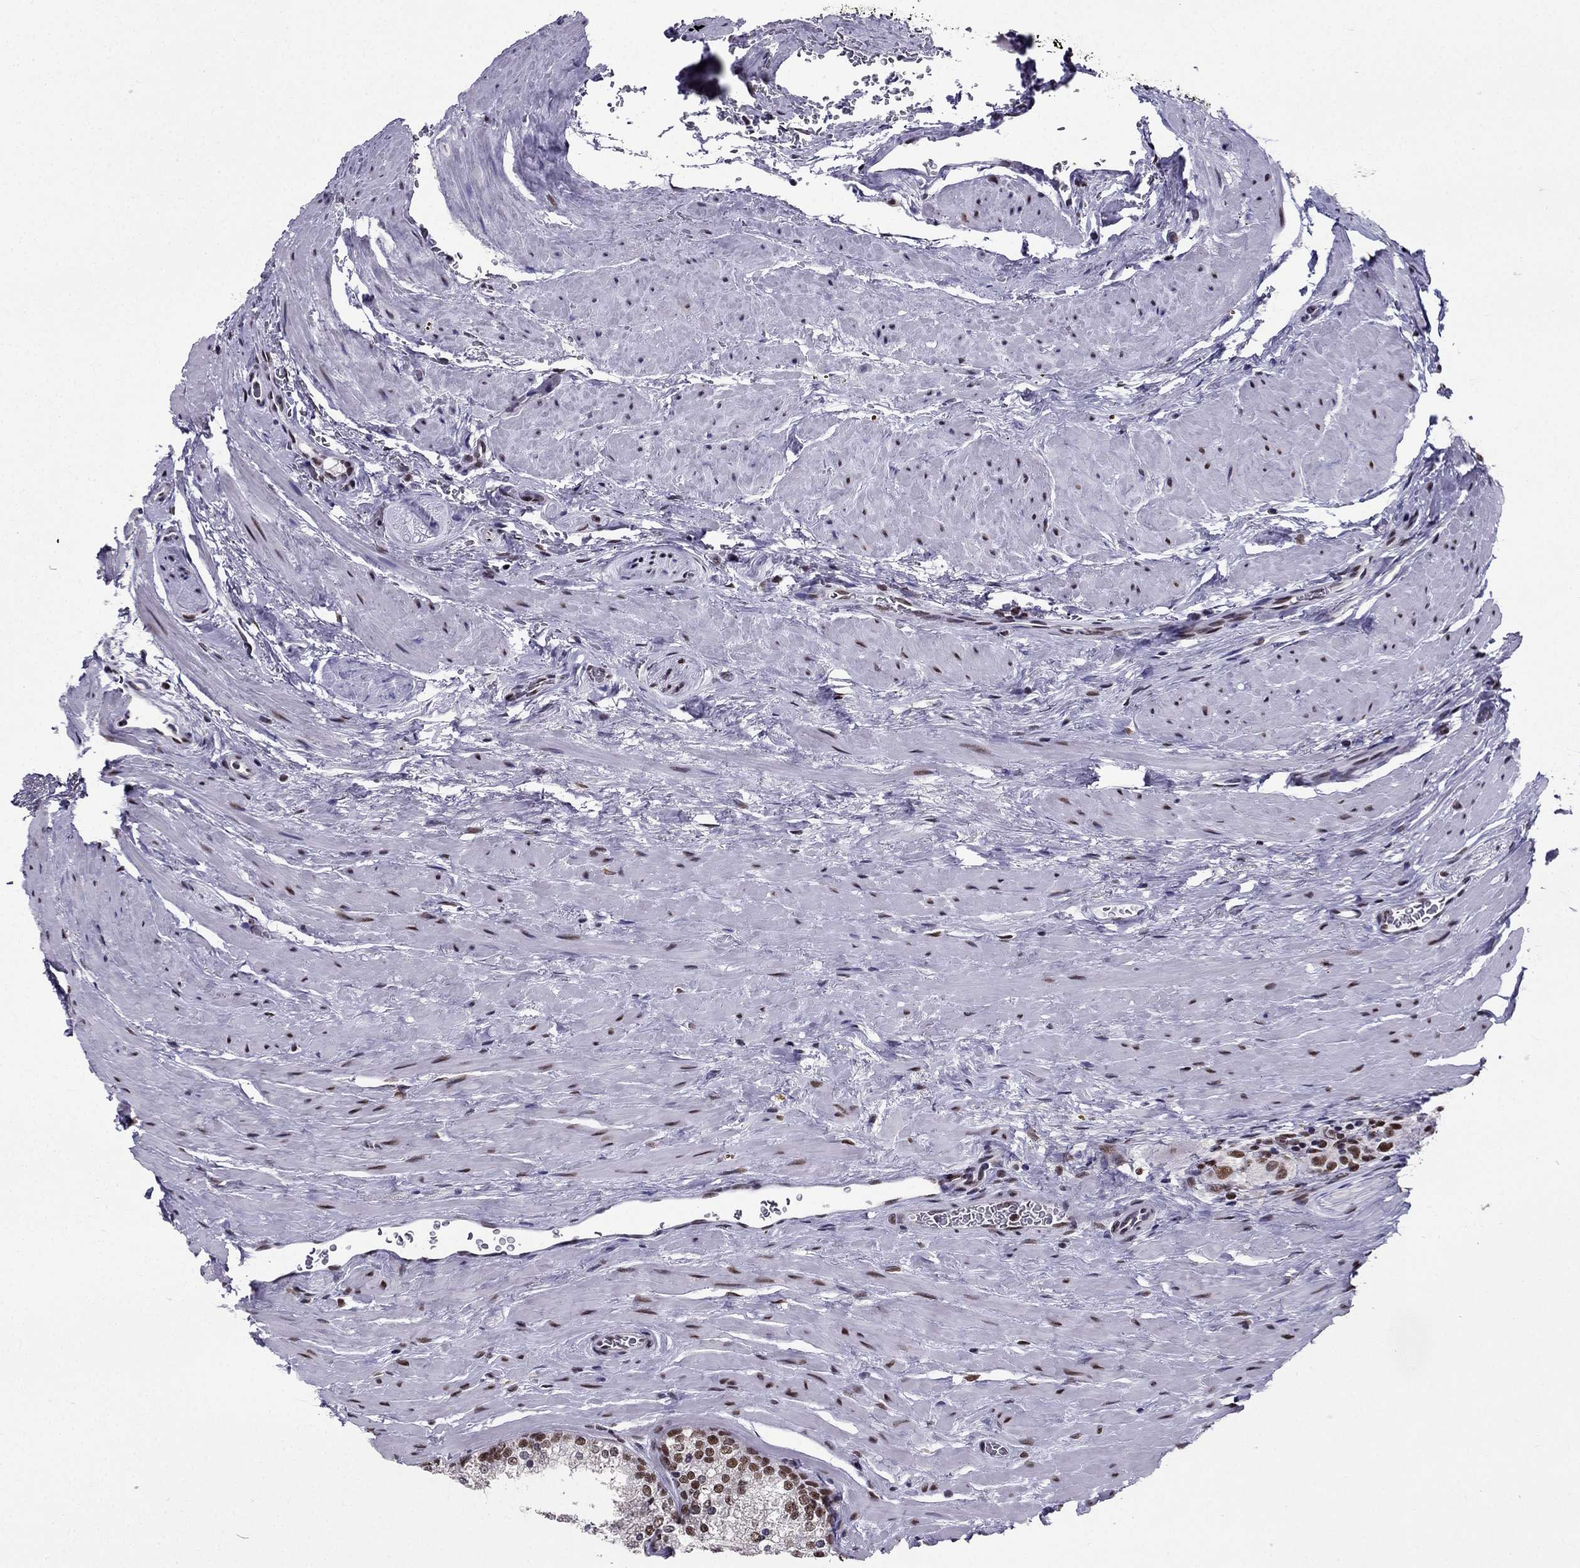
{"staining": {"intensity": "moderate", "quantity": "25%-75%", "location": "nuclear"}, "tissue": "prostate cancer", "cell_type": "Tumor cells", "image_type": "cancer", "snomed": [{"axis": "morphology", "description": "Adenocarcinoma, NOS"}, {"axis": "morphology", "description": "Adenocarcinoma, High grade"}, {"axis": "topography", "description": "Prostate"}], "caption": "Immunohistochemistry of prostate cancer displays medium levels of moderate nuclear expression in about 25%-75% of tumor cells.", "gene": "ZNF420", "patient": {"sex": "male", "age": 62}}